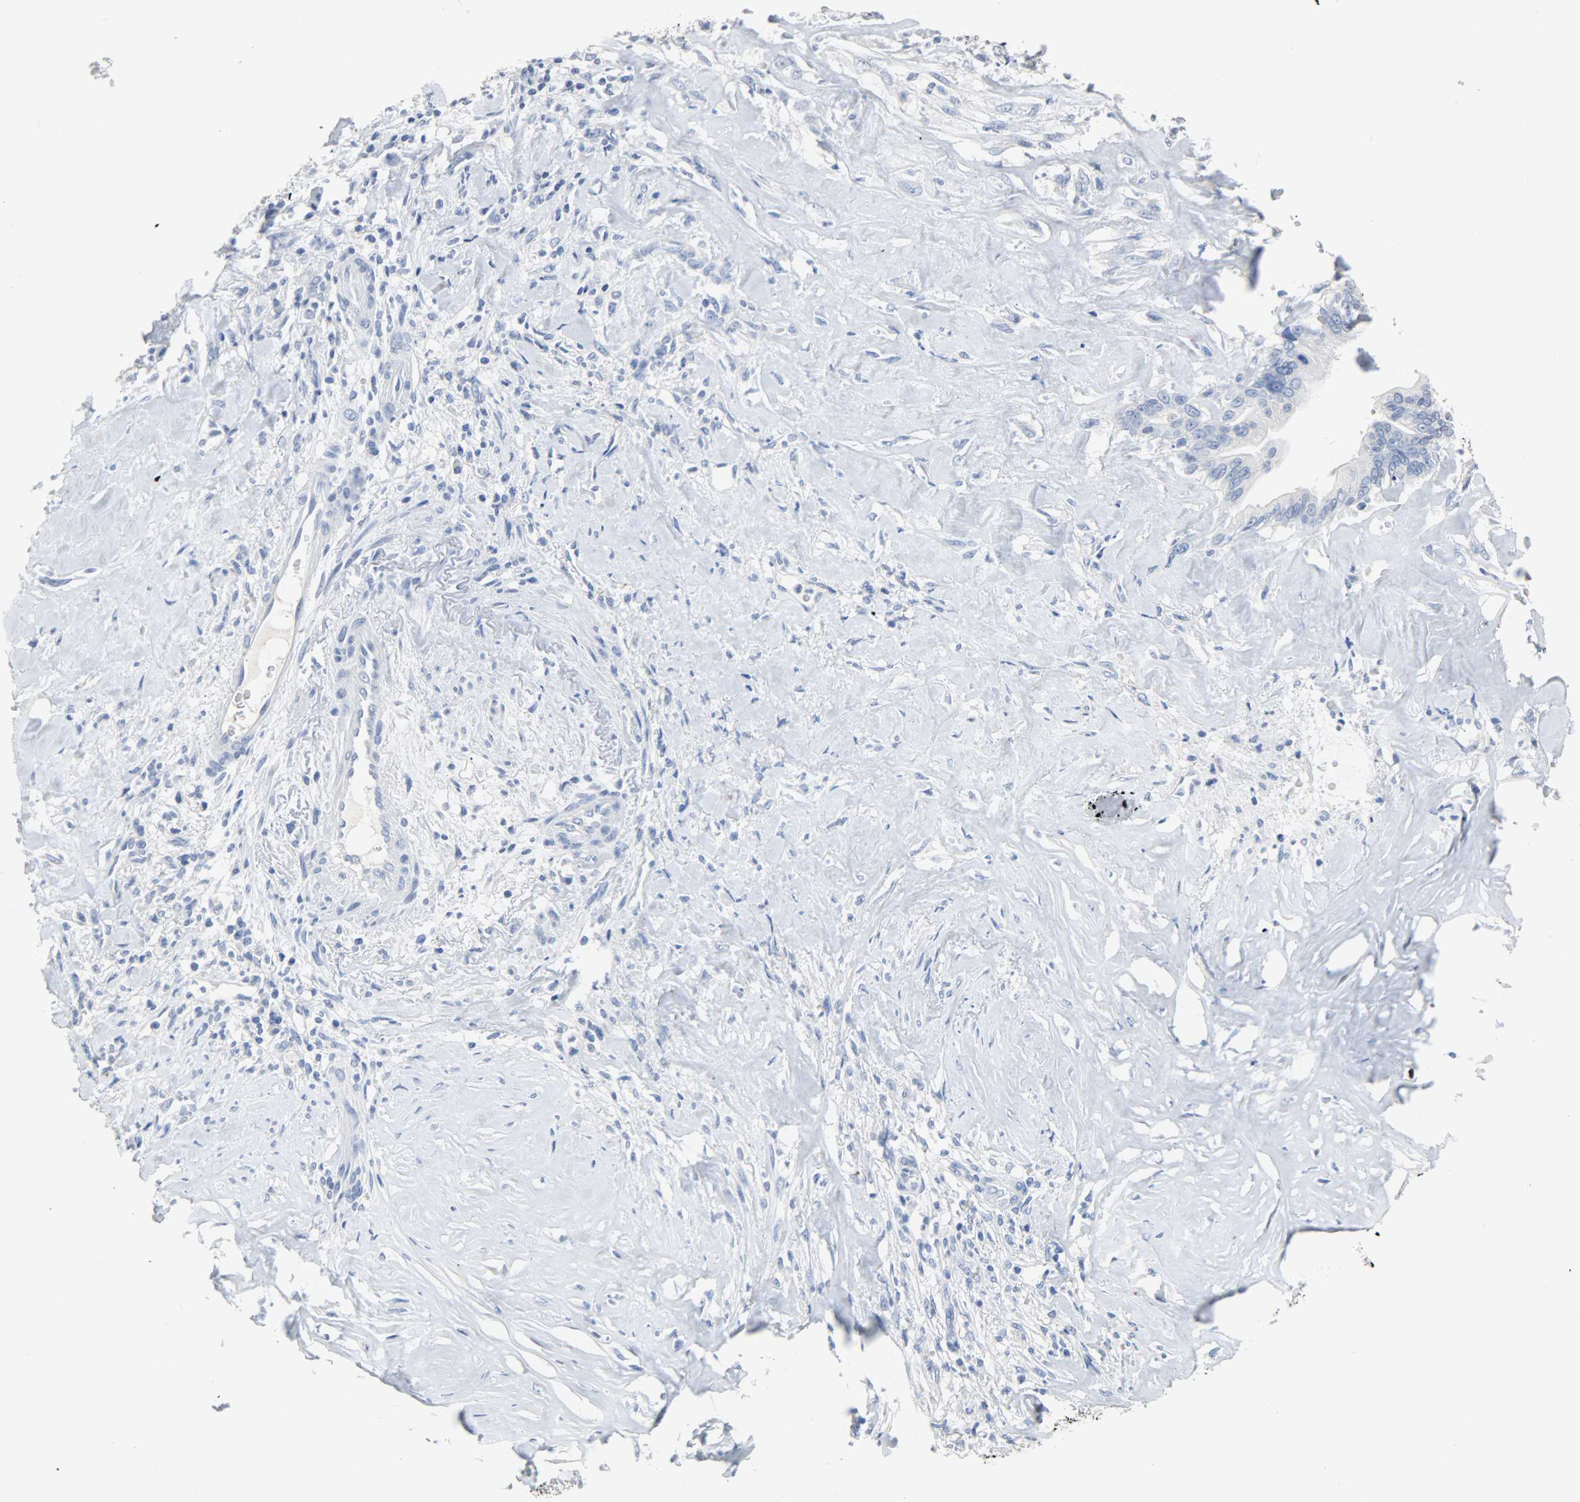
{"staining": {"intensity": "negative", "quantity": "none", "location": "none"}, "tissue": "liver cancer", "cell_type": "Tumor cells", "image_type": "cancer", "snomed": [{"axis": "morphology", "description": "Cholangiocarcinoma"}, {"axis": "topography", "description": "Liver"}], "caption": "There is no significant positivity in tumor cells of liver cancer (cholangiocarcinoma).", "gene": "CA3", "patient": {"sex": "female", "age": 67}}